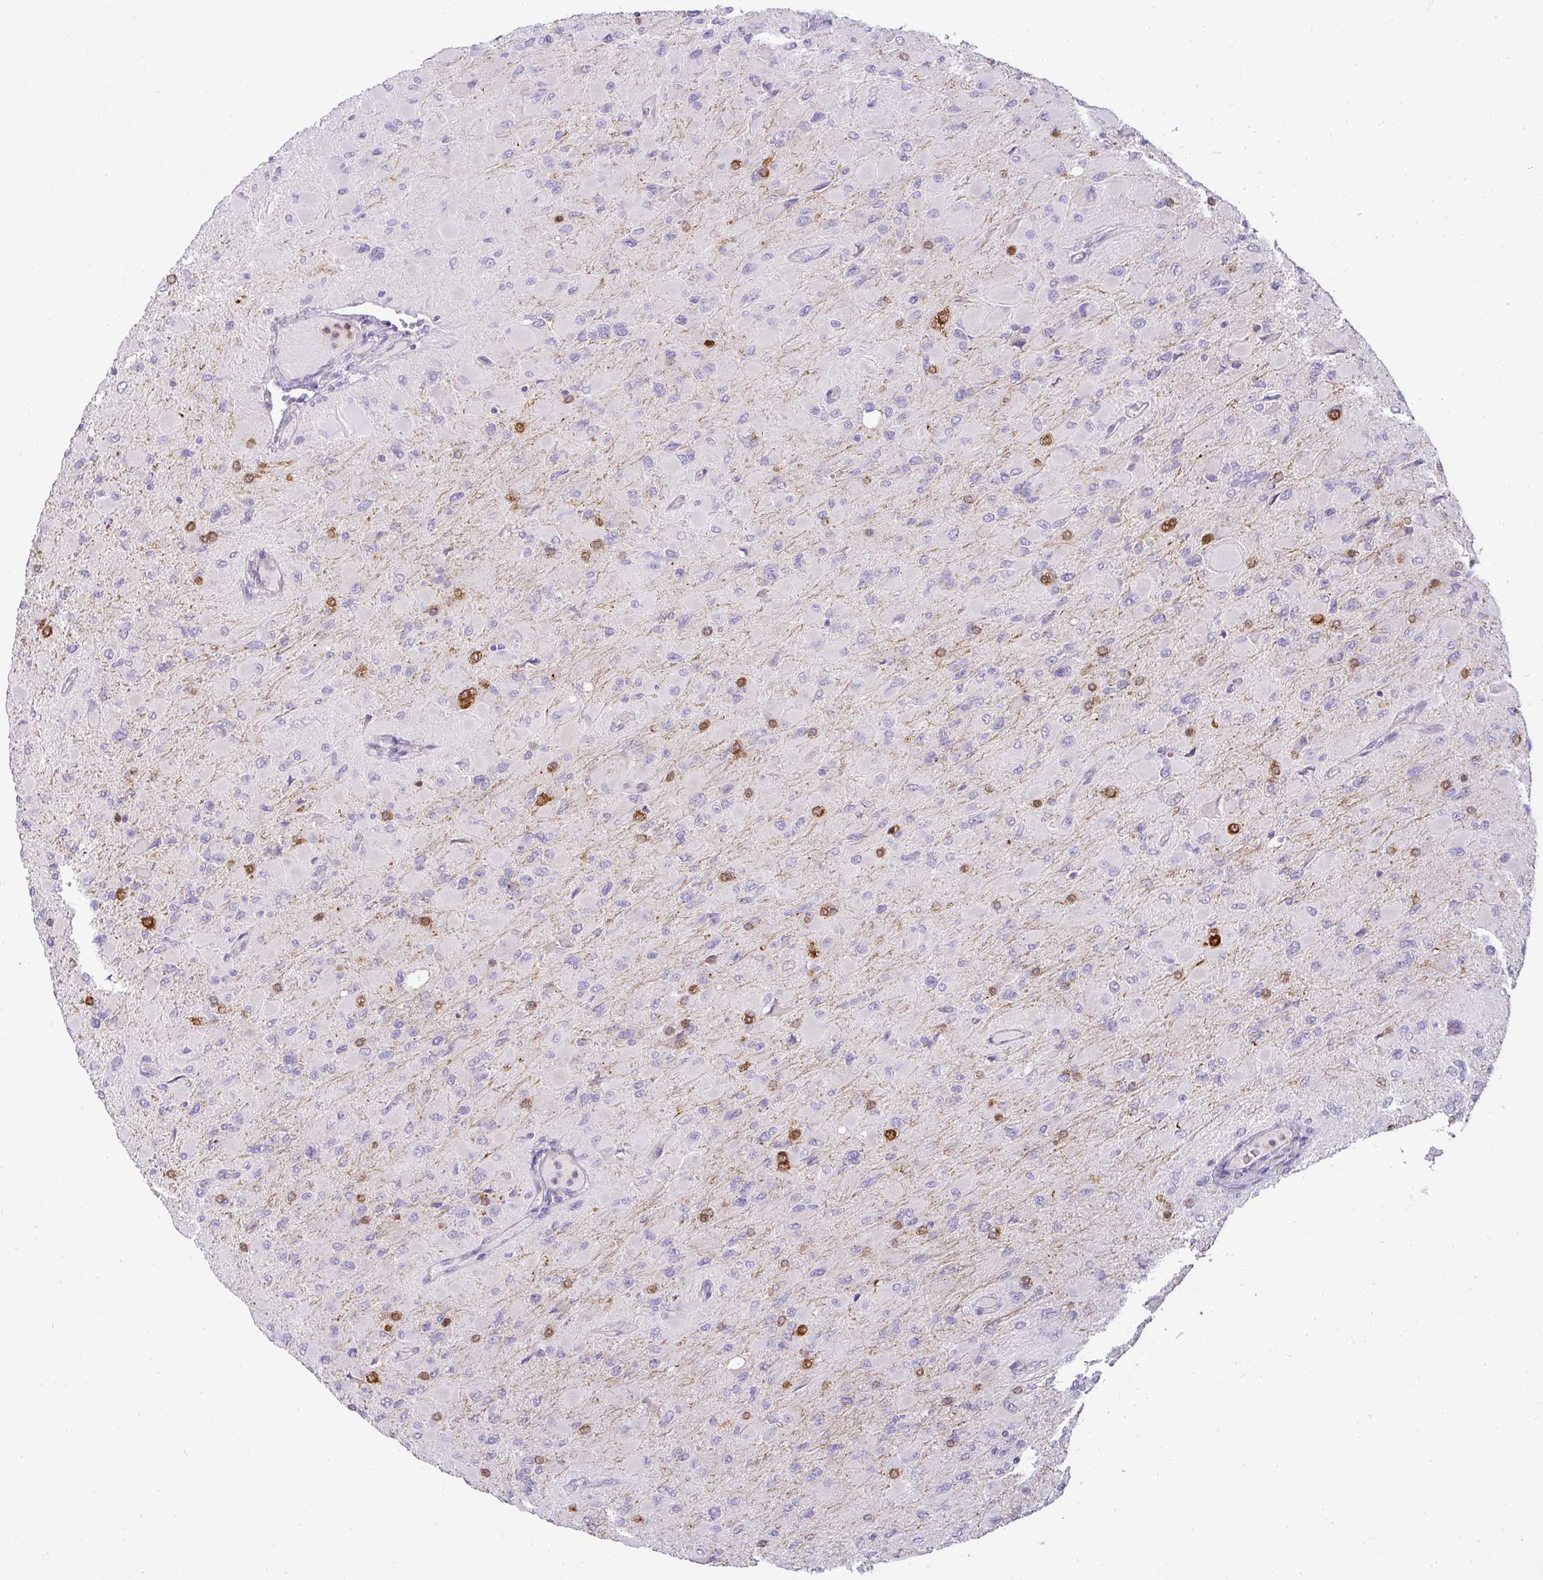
{"staining": {"intensity": "negative", "quantity": "none", "location": "none"}, "tissue": "glioma", "cell_type": "Tumor cells", "image_type": "cancer", "snomed": [{"axis": "morphology", "description": "Glioma, malignant, High grade"}, {"axis": "topography", "description": "Cerebral cortex"}], "caption": "High magnification brightfield microscopy of glioma stained with DAB (3,3'-diaminobenzidine) (brown) and counterstained with hematoxylin (blue): tumor cells show no significant positivity. Brightfield microscopy of immunohistochemistry (IHC) stained with DAB (brown) and hematoxylin (blue), captured at high magnification.", "gene": "LIPE", "patient": {"sex": "female", "age": 36}}